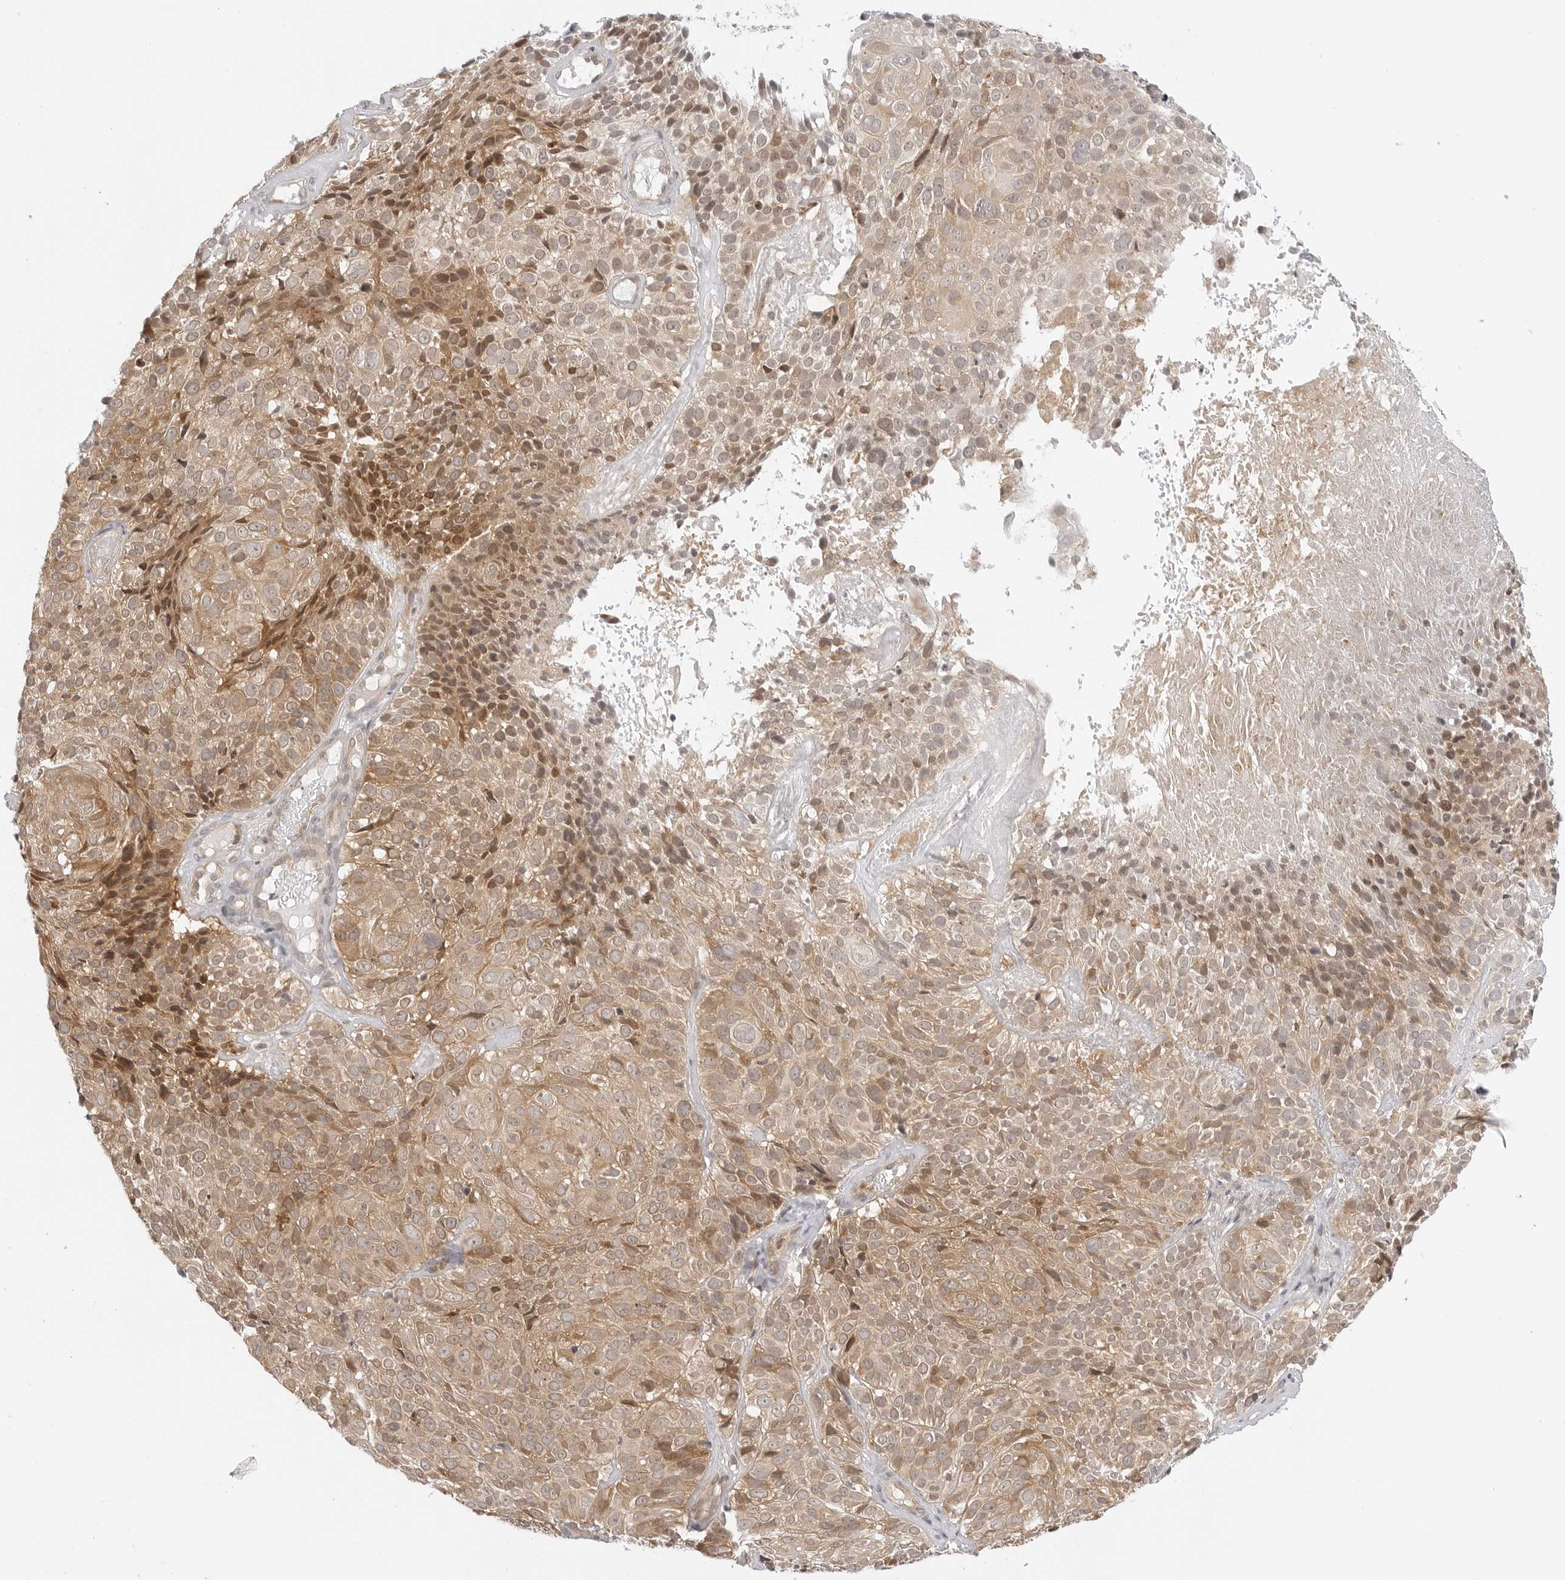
{"staining": {"intensity": "moderate", "quantity": ">75%", "location": "cytoplasmic/membranous"}, "tissue": "cervical cancer", "cell_type": "Tumor cells", "image_type": "cancer", "snomed": [{"axis": "morphology", "description": "Squamous cell carcinoma, NOS"}, {"axis": "topography", "description": "Cervix"}], "caption": "Cervical cancer (squamous cell carcinoma) stained for a protein (brown) exhibits moderate cytoplasmic/membranous positive positivity in approximately >75% of tumor cells.", "gene": "TCP1", "patient": {"sex": "female", "age": 74}}